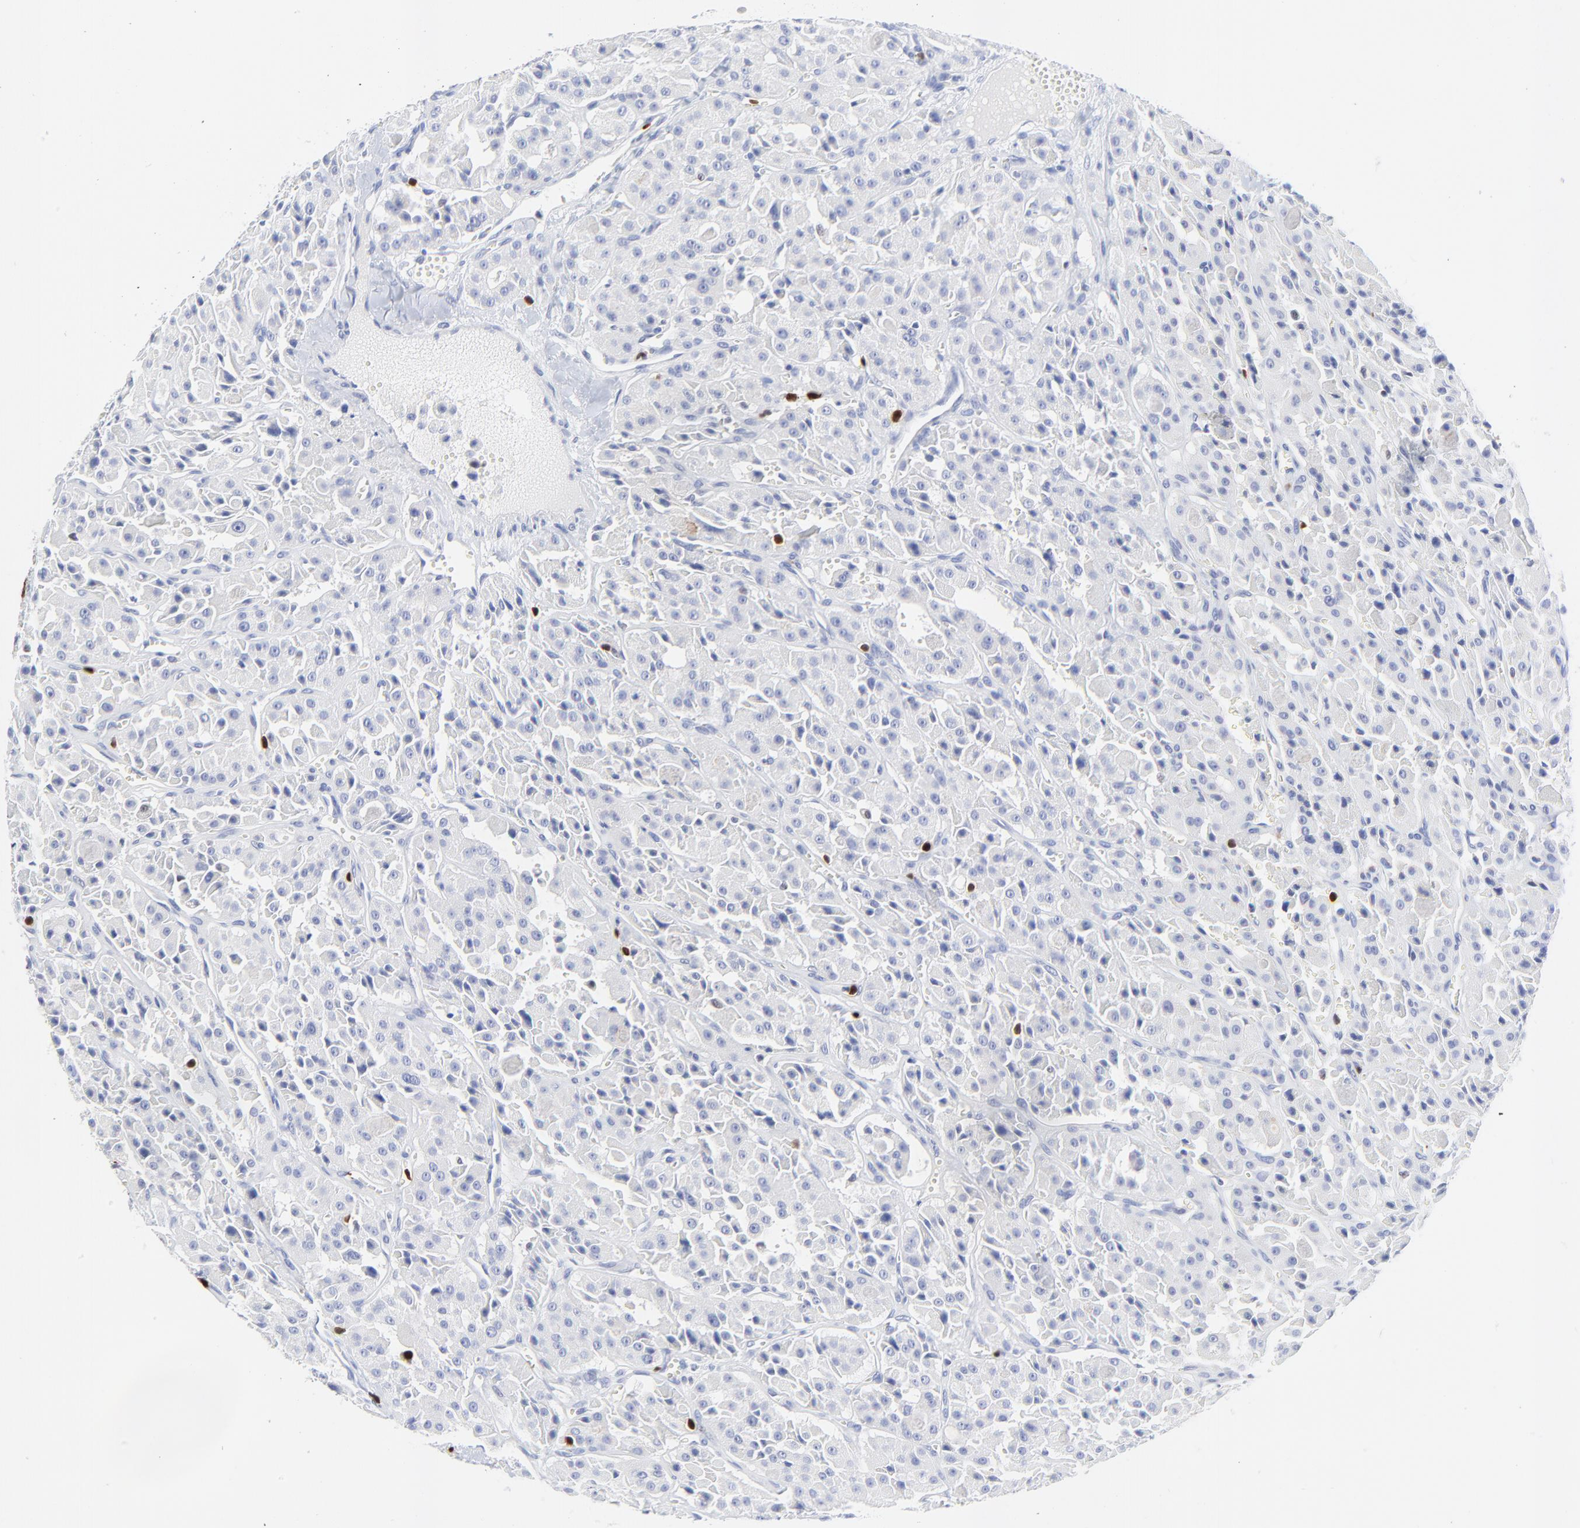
{"staining": {"intensity": "negative", "quantity": "none", "location": "none"}, "tissue": "thyroid cancer", "cell_type": "Tumor cells", "image_type": "cancer", "snomed": [{"axis": "morphology", "description": "Carcinoma, NOS"}, {"axis": "topography", "description": "Thyroid gland"}], "caption": "DAB immunohistochemical staining of human thyroid carcinoma reveals no significant staining in tumor cells. (Stains: DAB immunohistochemistry with hematoxylin counter stain, Microscopy: brightfield microscopy at high magnification).", "gene": "ZAP70", "patient": {"sex": "male", "age": 76}}